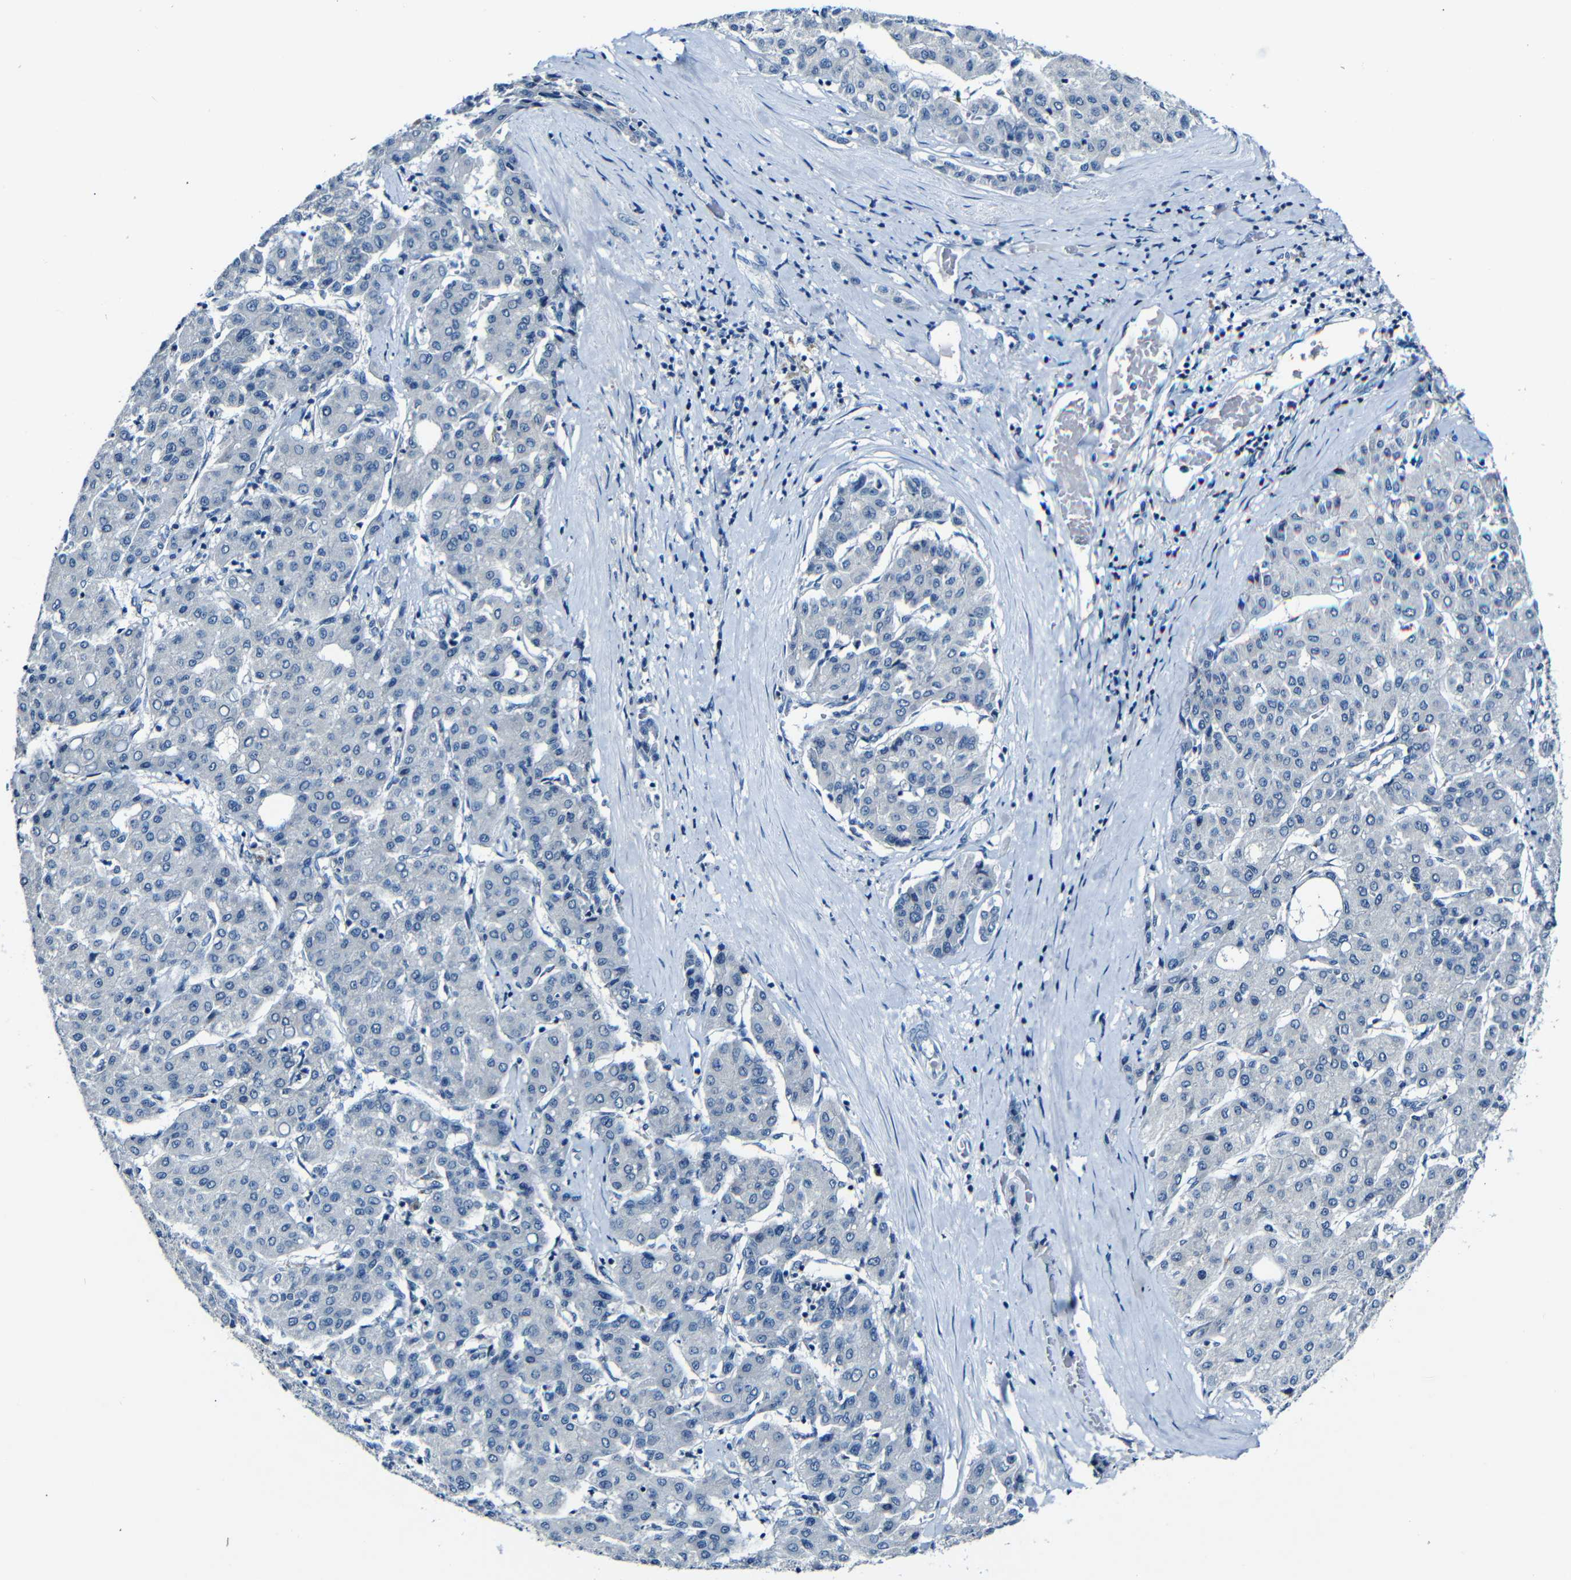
{"staining": {"intensity": "negative", "quantity": "none", "location": "none"}, "tissue": "liver cancer", "cell_type": "Tumor cells", "image_type": "cancer", "snomed": [{"axis": "morphology", "description": "Carcinoma, Hepatocellular, NOS"}, {"axis": "topography", "description": "Liver"}], "caption": "This is a image of IHC staining of liver cancer, which shows no expression in tumor cells.", "gene": "ANK3", "patient": {"sex": "male", "age": 65}}